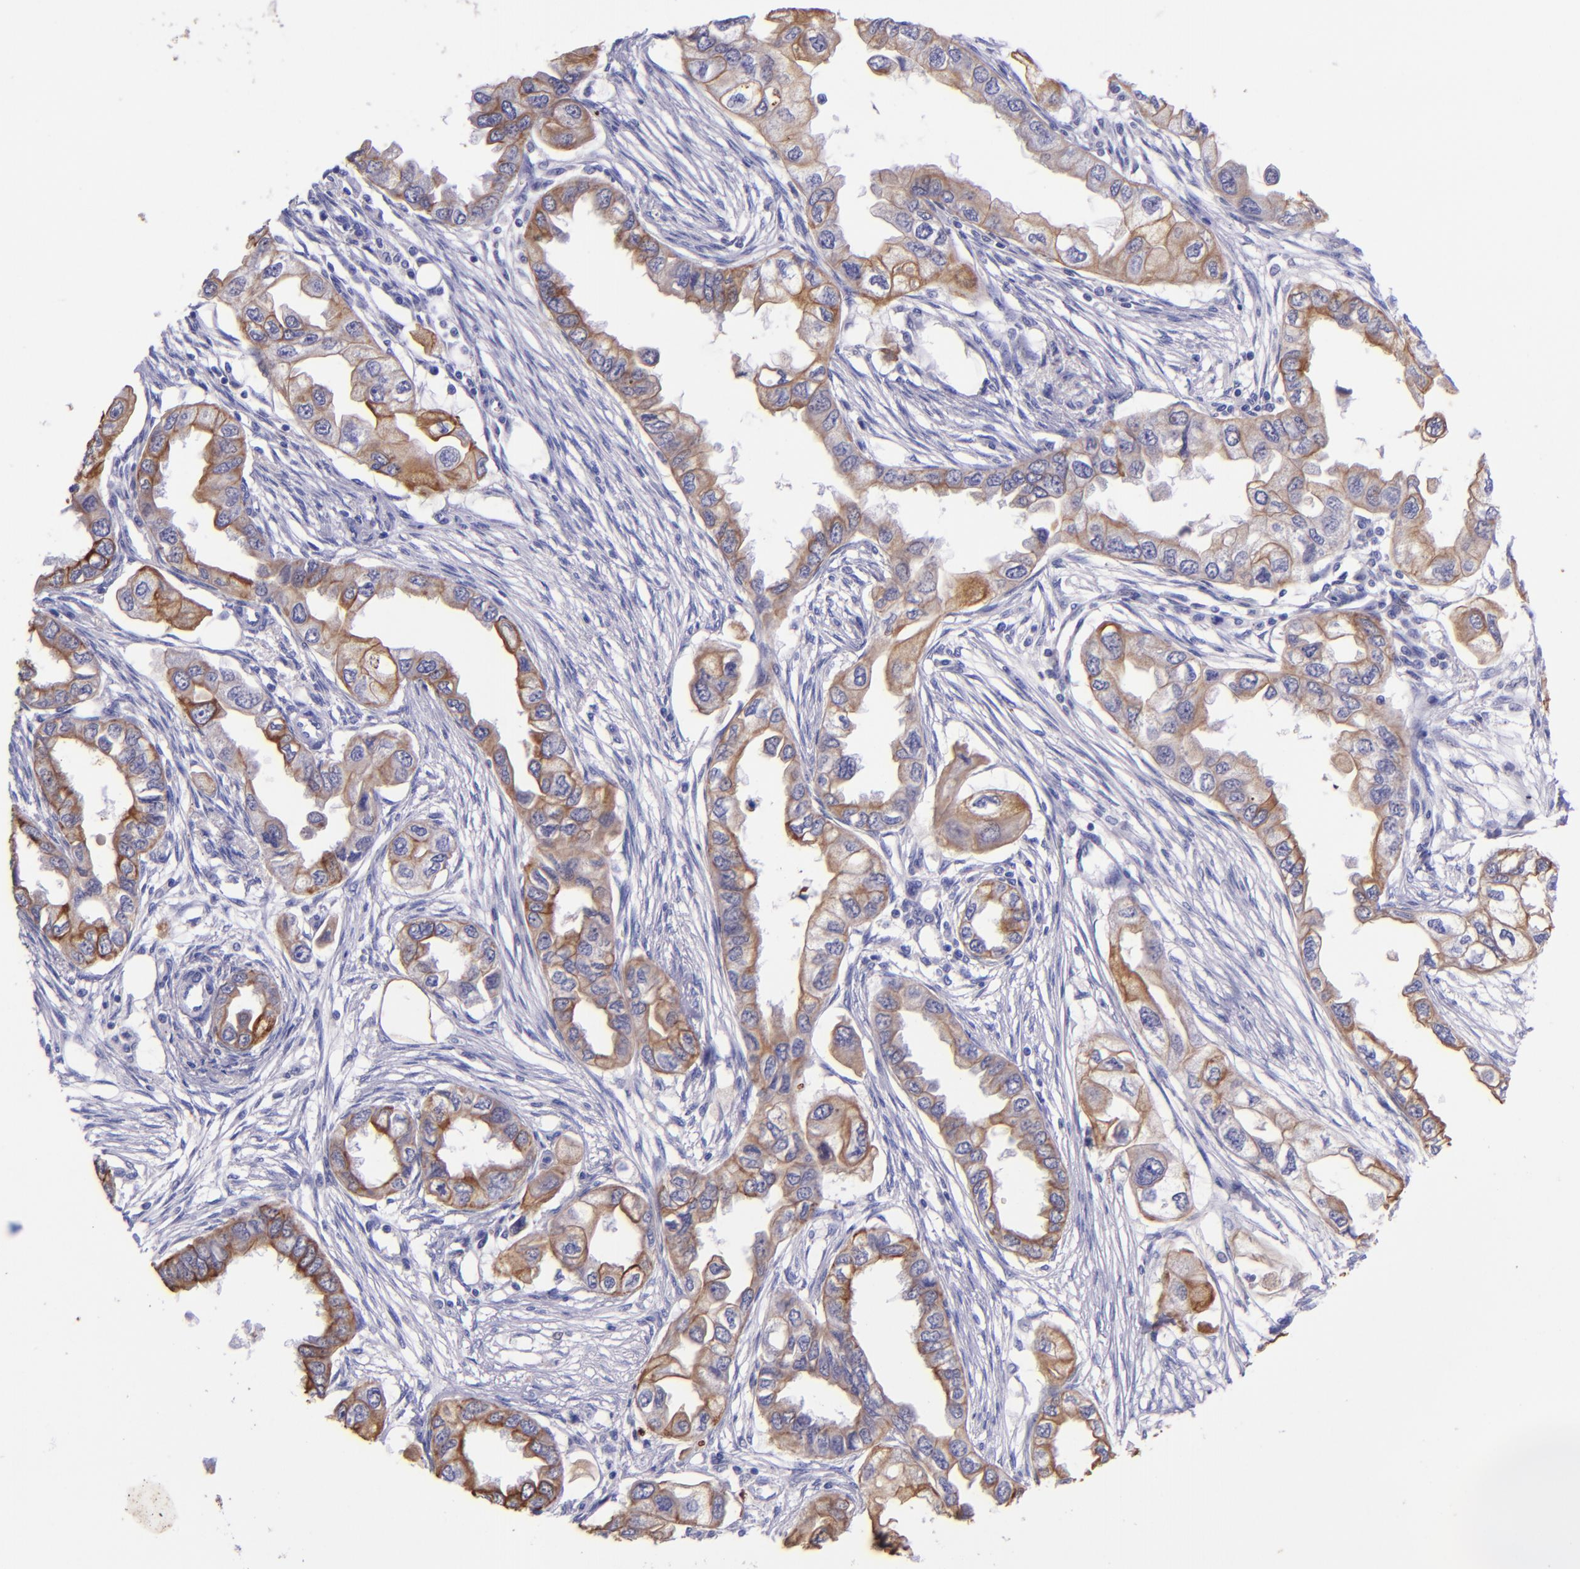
{"staining": {"intensity": "moderate", "quantity": "25%-75%", "location": "cytoplasmic/membranous"}, "tissue": "endometrial cancer", "cell_type": "Tumor cells", "image_type": "cancer", "snomed": [{"axis": "morphology", "description": "Adenocarcinoma, NOS"}, {"axis": "topography", "description": "Endometrium"}], "caption": "This histopathology image reveals endometrial cancer (adenocarcinoma) stained with immunohistochemistry (IHC) to label a protein in brown. The cytoplasmic/membranous of tumor cells show moderate positivity for the protein. Nuclei are counter-stained blue.", "gene": "KRT4", "patient": {"sex": "female", "age": 67}}